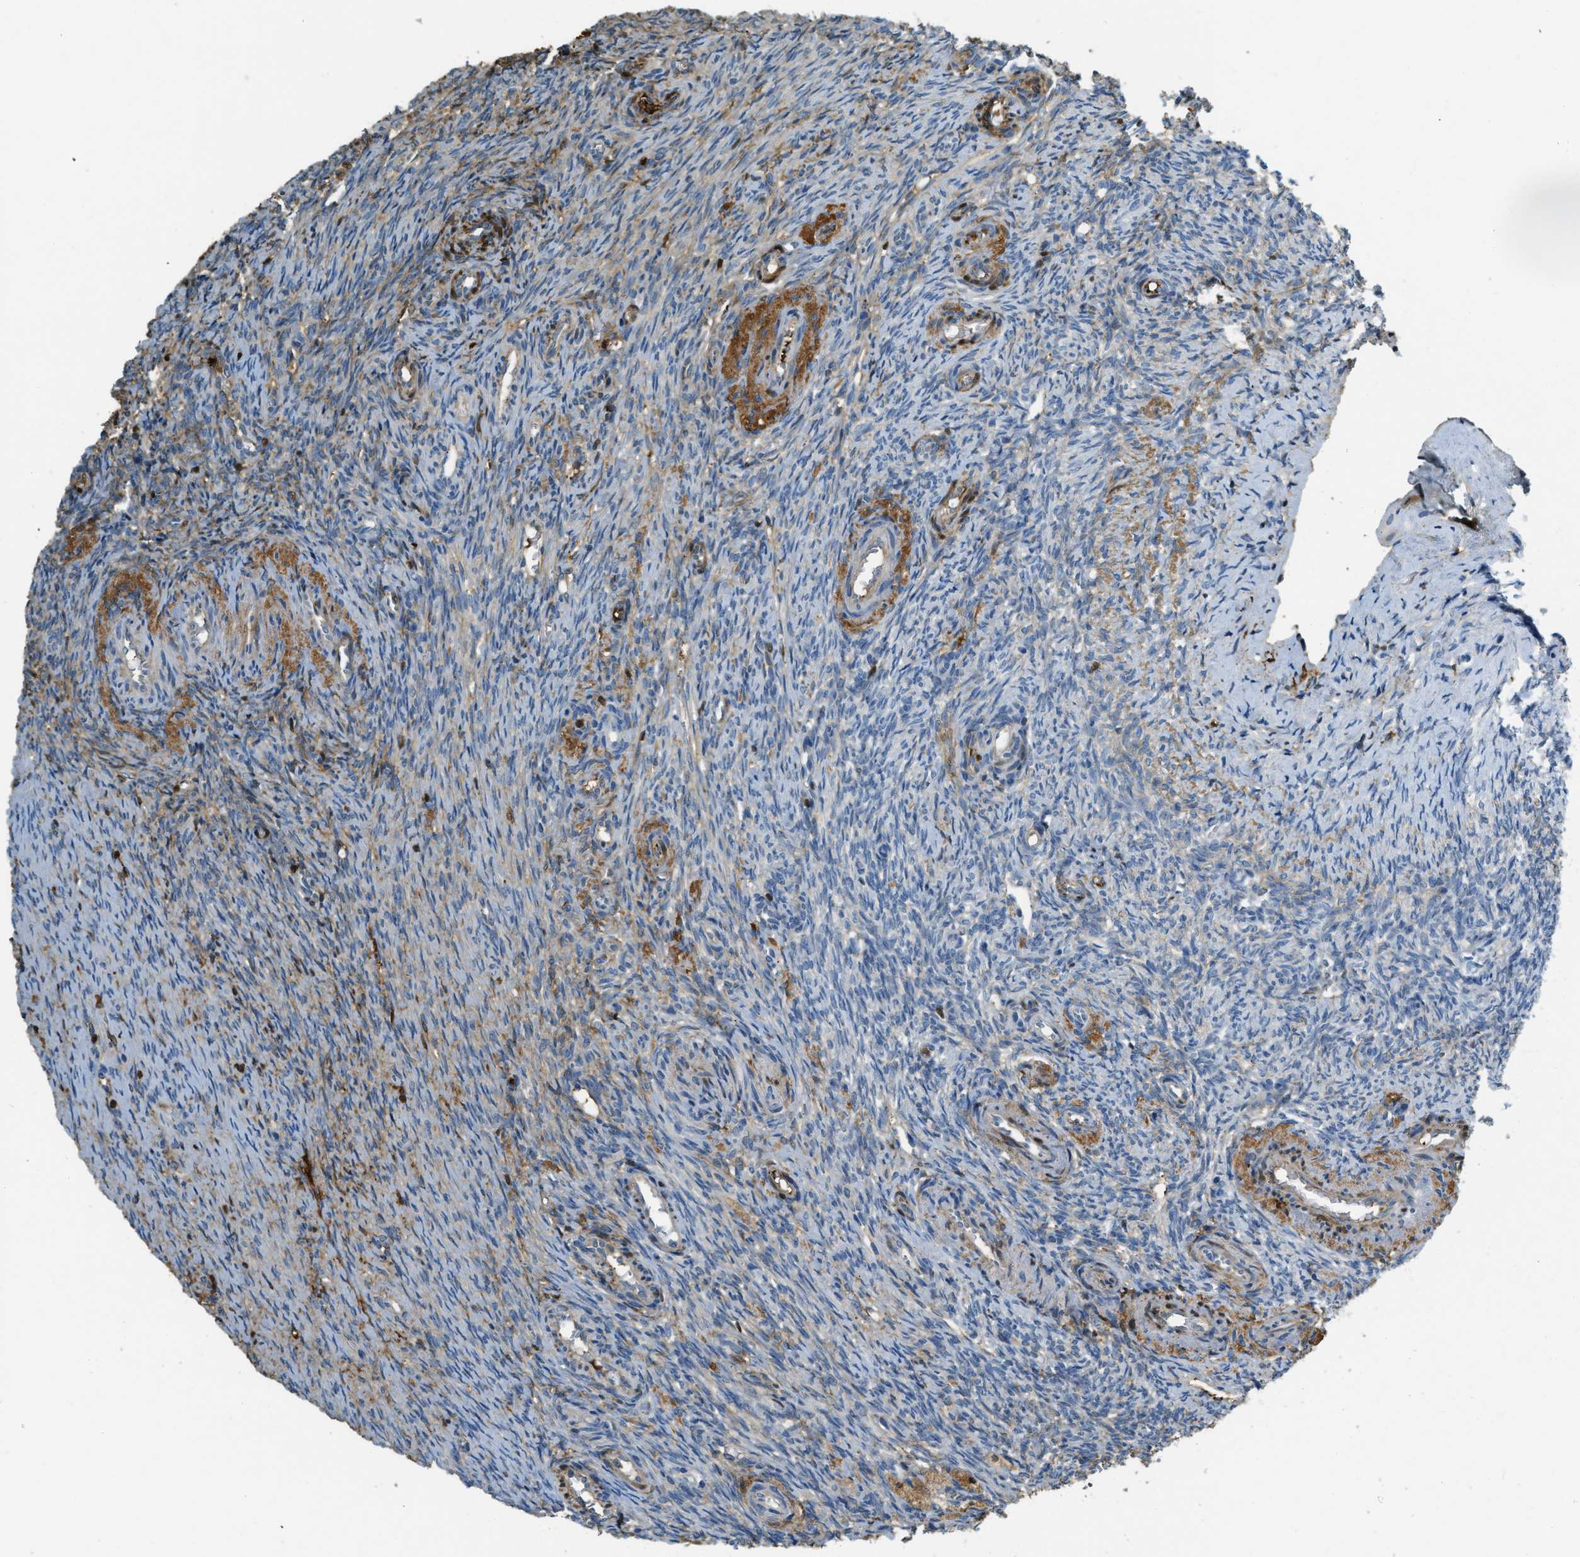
{"staining": {"intensity": "negative", "quantity": "none", "location": "none"}, "tissue": "ovary", "cell_type": "Follicle cells", "image_type": "normal", "snomed": [{"axis": "morphology", "description": "Normal tissue, NOS"}, {"axis": "topography", "description": "Ovary"}], "caption": "High power microscopy histopathology image of an immunohistochemistry (IHC) image of normal ovary, revealing no significant positivity in follicle cells.", "gene": "PRTN3", "patient": {"sex": "female", "age": 41}}